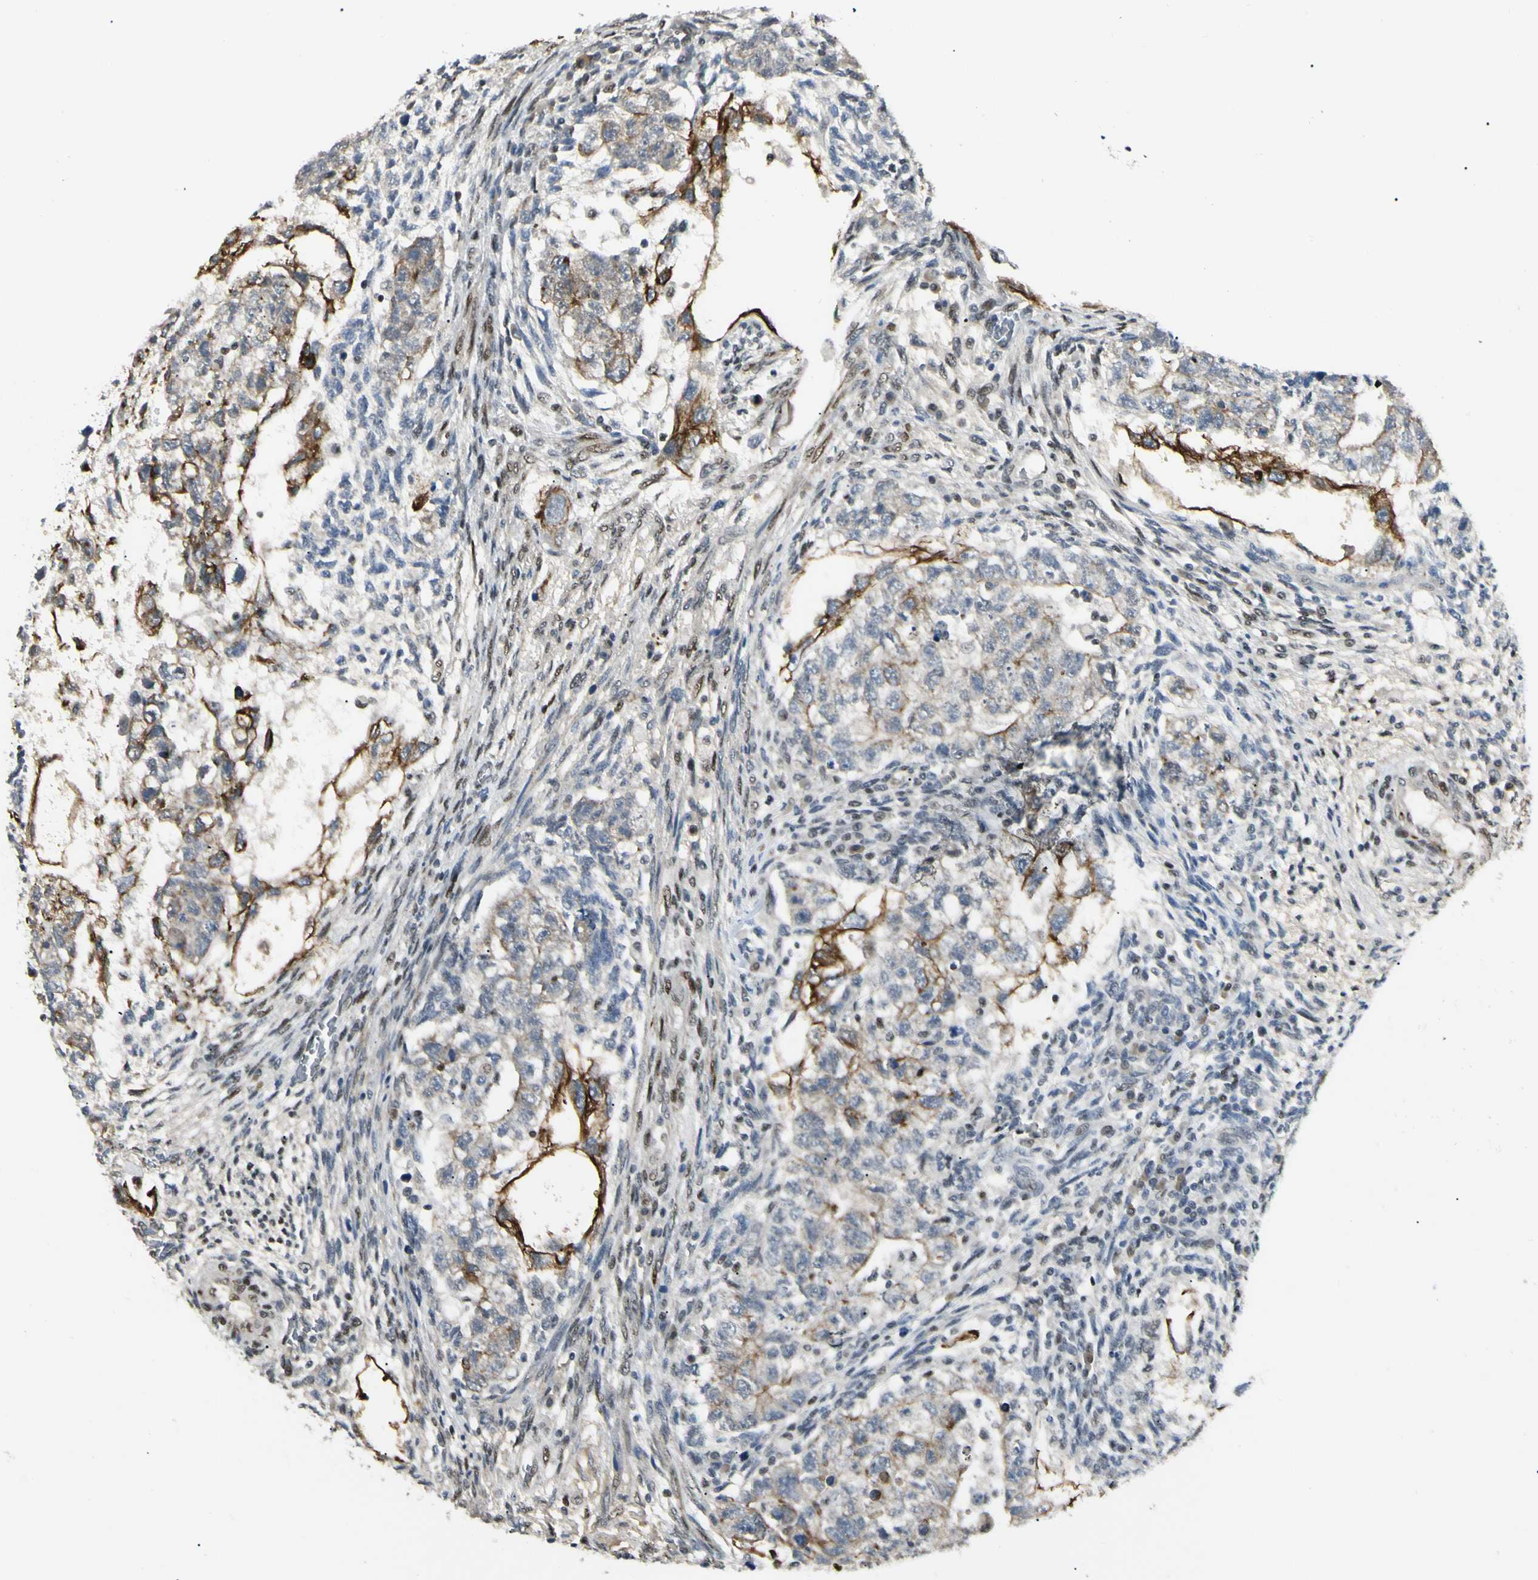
{"staining": {"intensity": "strong", "quantity": "25%-75%", "location": "cytoplasmic/membranous"}, "tissue": "testis cancer", "cell_type": "Tumor cells", "image_type": "cancer", "snomed": [{"axis": "morphology", "description": "Normal tissue, NOS"}, {"axis": "morphology", "description": "Carcinoma, Embryonal, NOS"}, {"axis": "topography", "description": "Testis"}], "caption": "Immunohistochemical staining of human testis cancer (embryonal carcinoma) exhibits high levels of strong cytoplasmic/membranous positivity in approximately 25%-75% of tumor cells.", "gene": "ATXN1", "patient": {"sex": "male", "age": 36}}